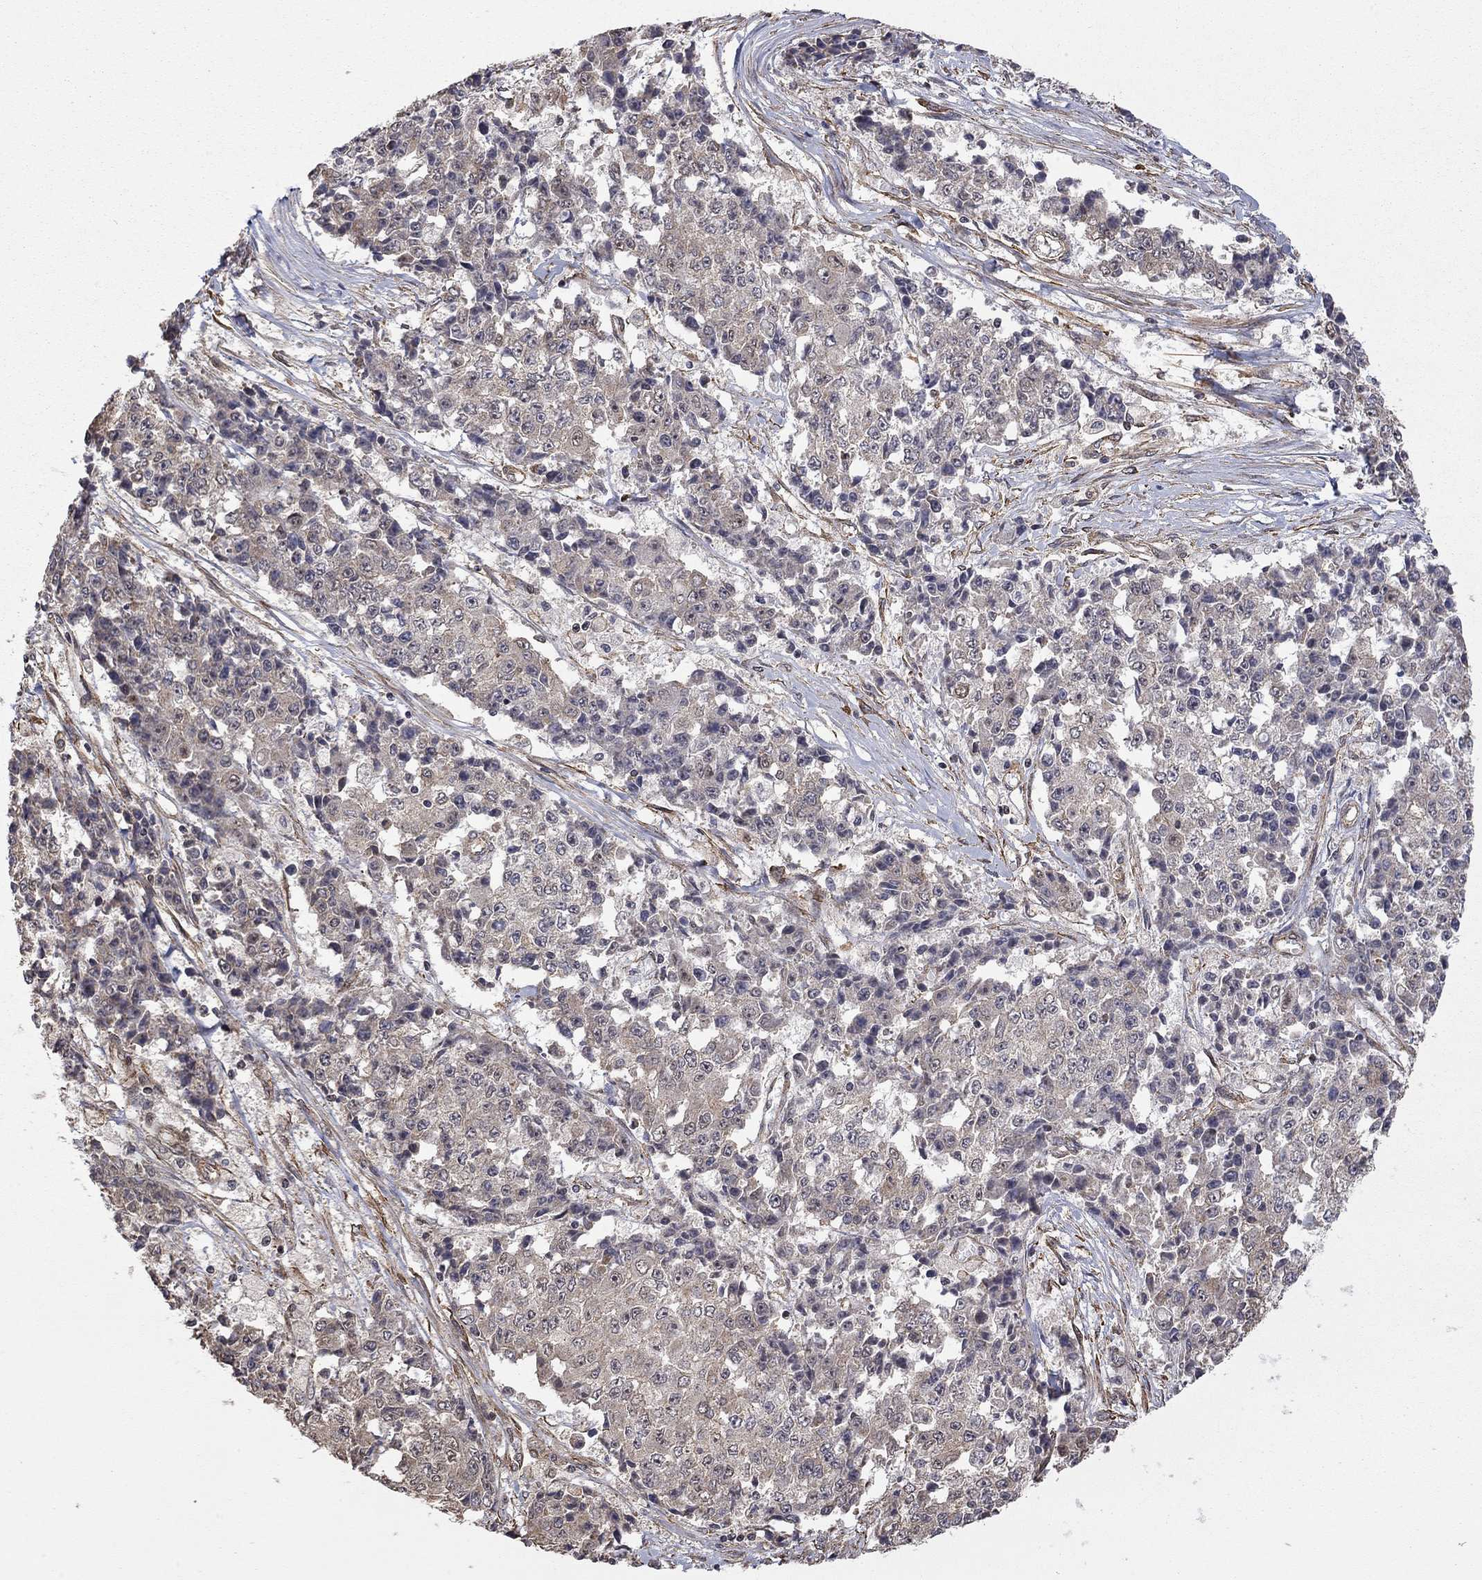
{"staining": {"intensity": "negative", "quantity": "none", "location": "none"}, "tissue": "ovarian cancer", "cell_type": "Tumor cells", "image_type": "cancer", "snomed": [{"axis": "morphology", "description": "Carcinoma, endometroid"}, {"axis": "topography", "description": "Ovary"}], "caption": "The immunohistochemistry micrograph has no significant positivity in tumor cells of ovarian cancer tissue.", "gene": "TDP1", "patient": {"sex": "female", "age": 42}}